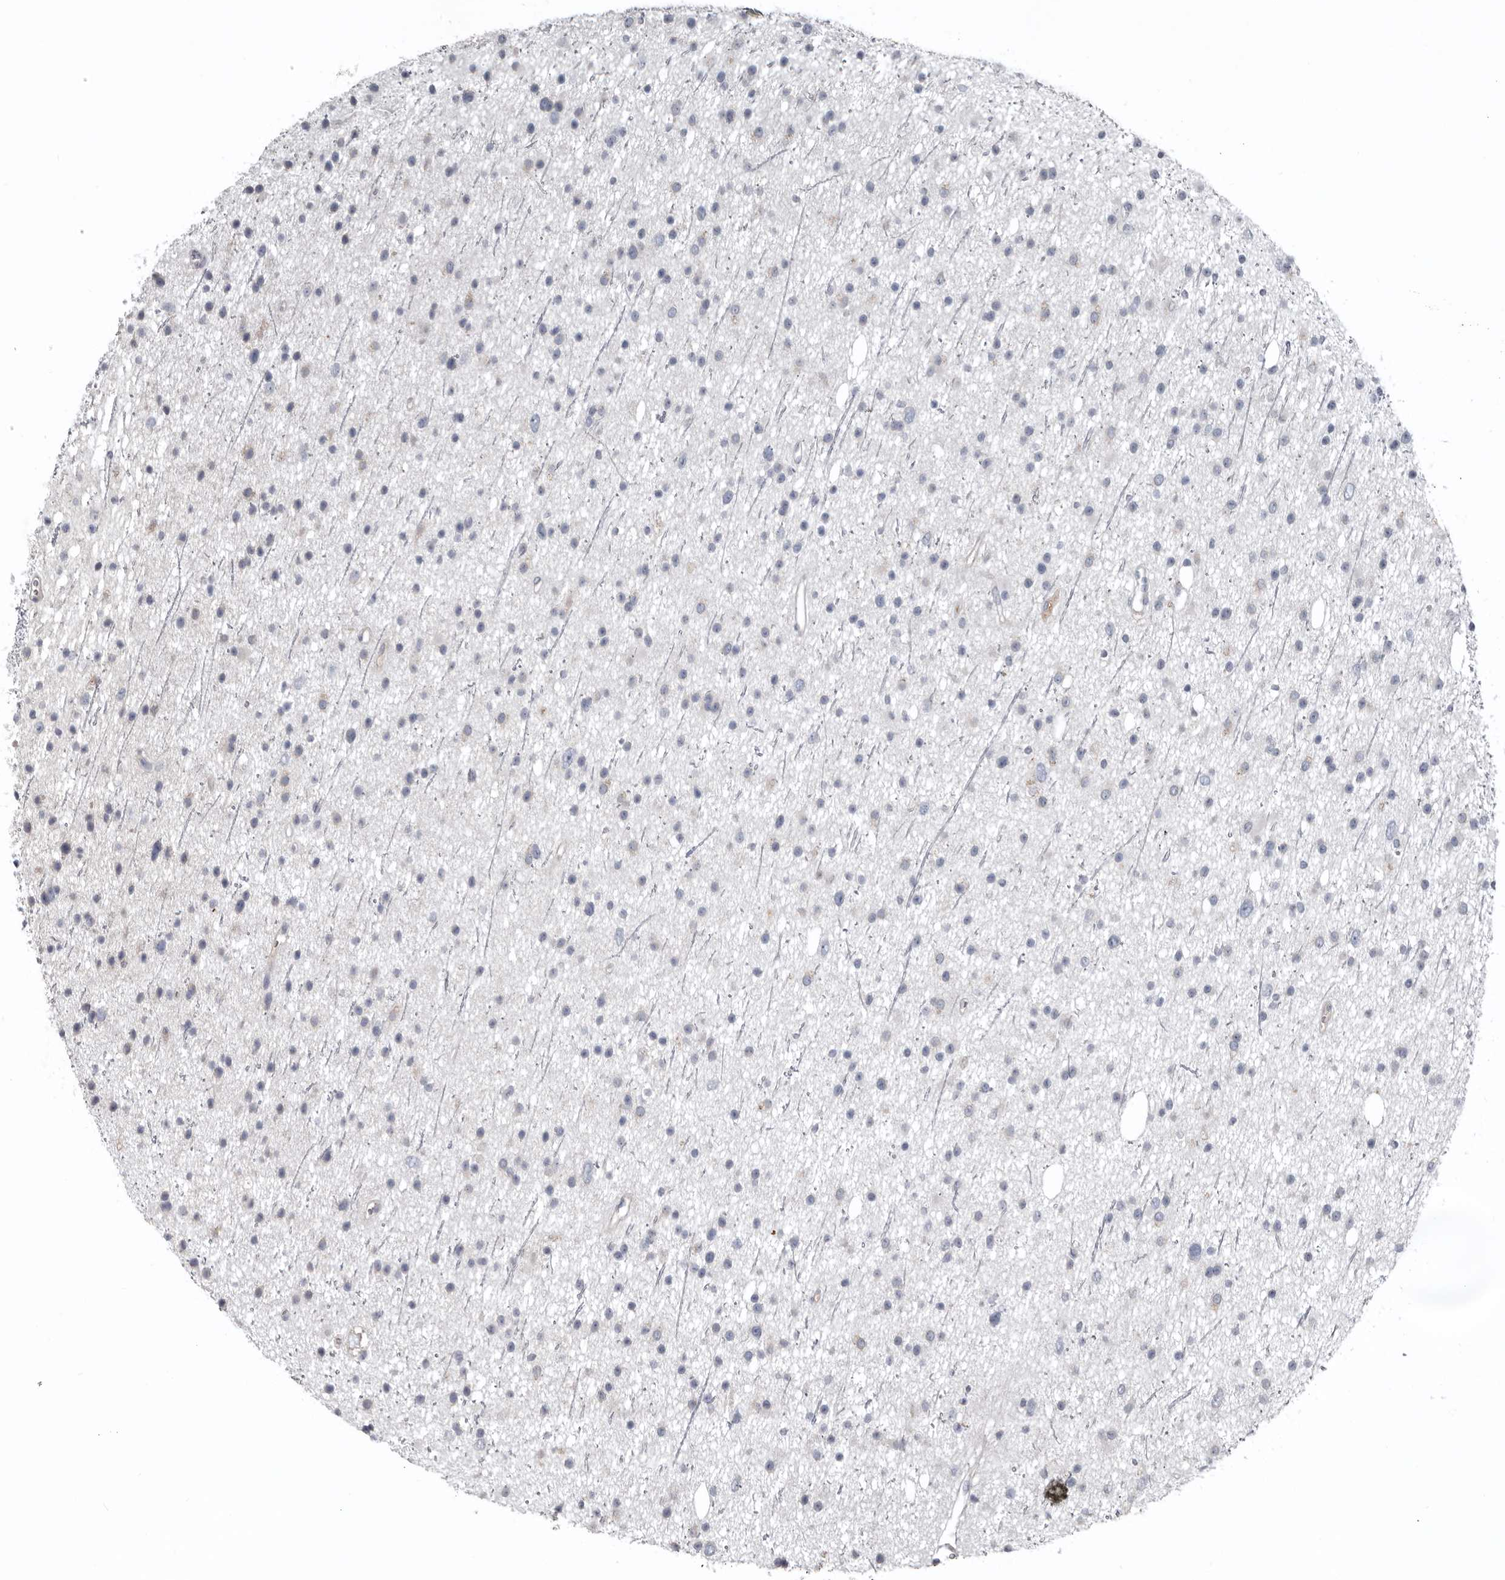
{"staining": {"intensity": "negative", "quantity": "none", "location": "none"}, "tissue": "glioma", "cell_type": "Tumor cells", "image_type": "cancer", "snomed": [{"axis": "morphology", "description": "Glioma, malignant, Low grade"}, {"axis": "topography", "description": "Cerebral cortex"}], "caption": "Immunohistochemistry (IHC) micrograph of neoplastic tissue: low-grade glioma (malignant) stained with DAB (3,3'-diaminobenzidine) displays no significant protein staining in tumor cells. (Immunohistochemistry, brightfield microscopy, high magnification).", "gene": "ZNF114", "patient": {"sex": "female", "age": 39}}